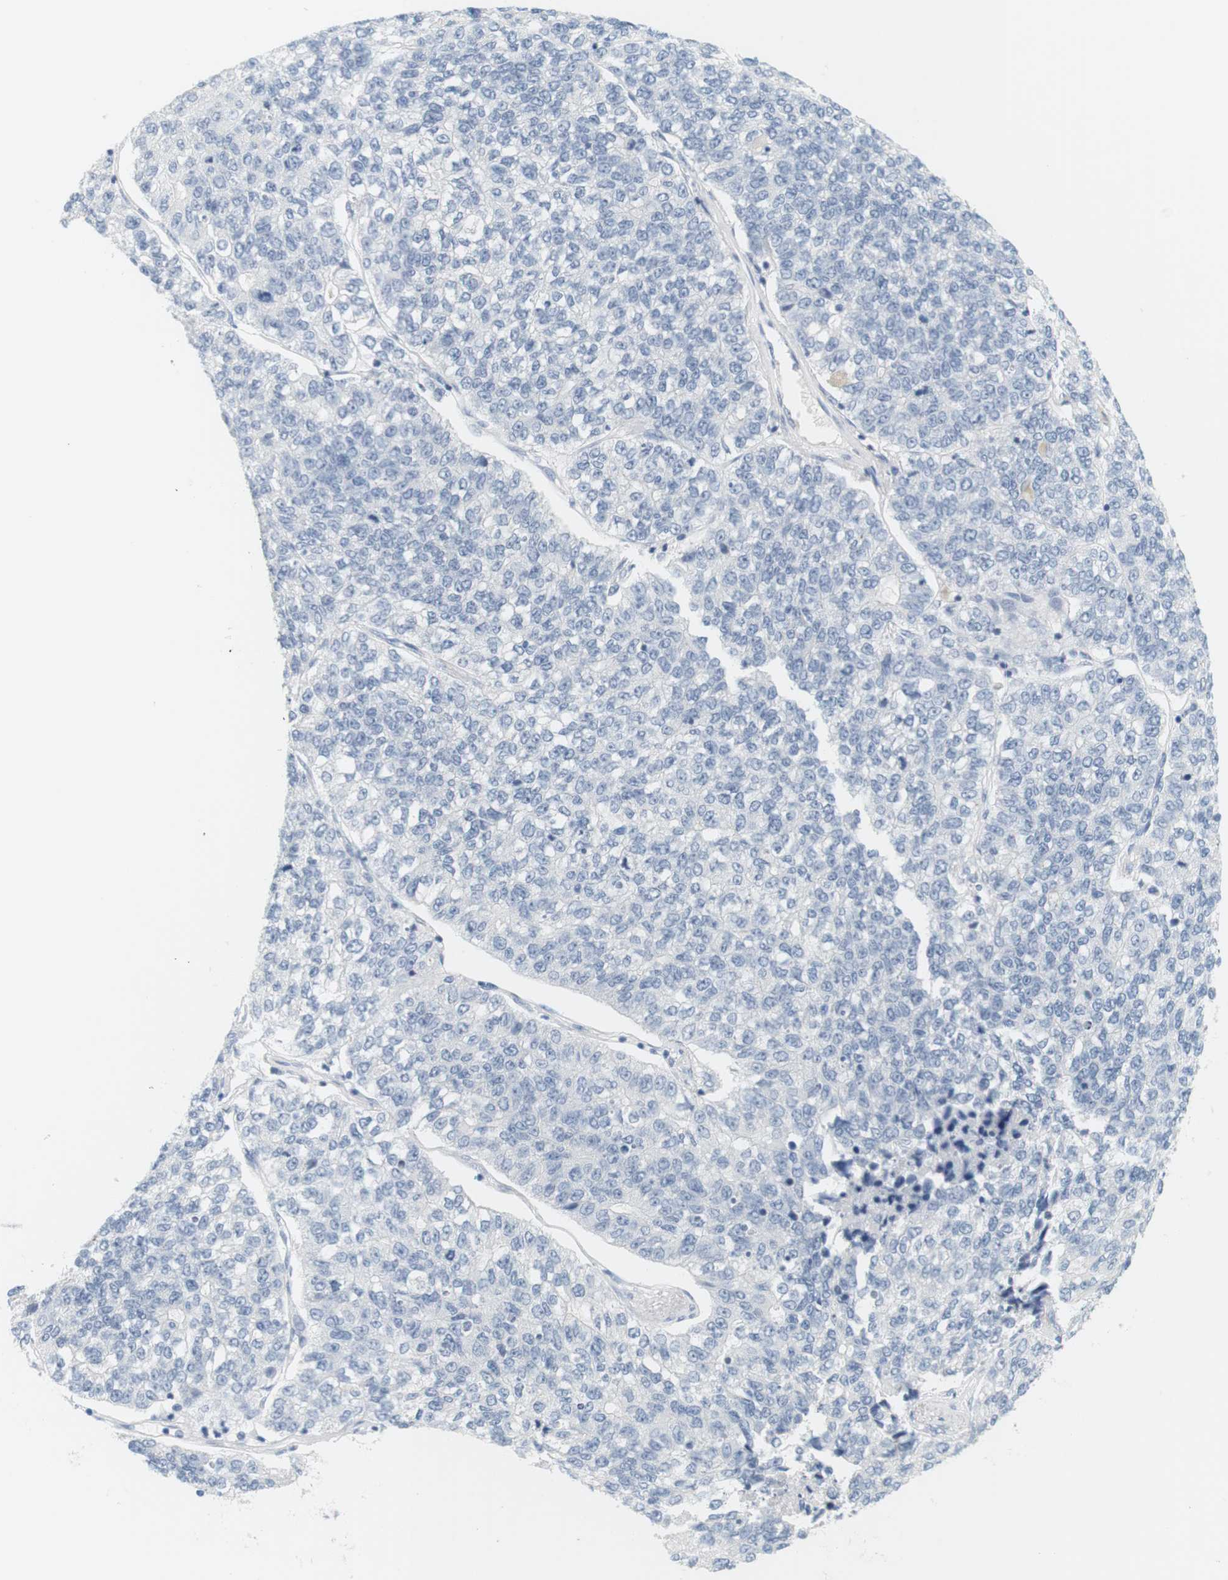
{"staining": {"intensity": "negative", "quantity": "none", "location": "none"}, "tissue": "lung cancer", "cell_type": "Tumor cells", "image_type": "cancer", "snomed": [{"axis": "morphology", "description": "Adenocarcinoma, NOS"}, {"axis": "topography", "description": "Lung"}], "caption": "DAB (3,3'-diaminobenzidine) immunohistochemical staining of human lung adenocarcinoma shows no significant positivity in tumor cells. (DAB immunohistochemistry (IHC) visualized using brightfield microscopy, high magnification).", "gene": "OPRM1", "patient": {"sex": "male", "age": 49}}